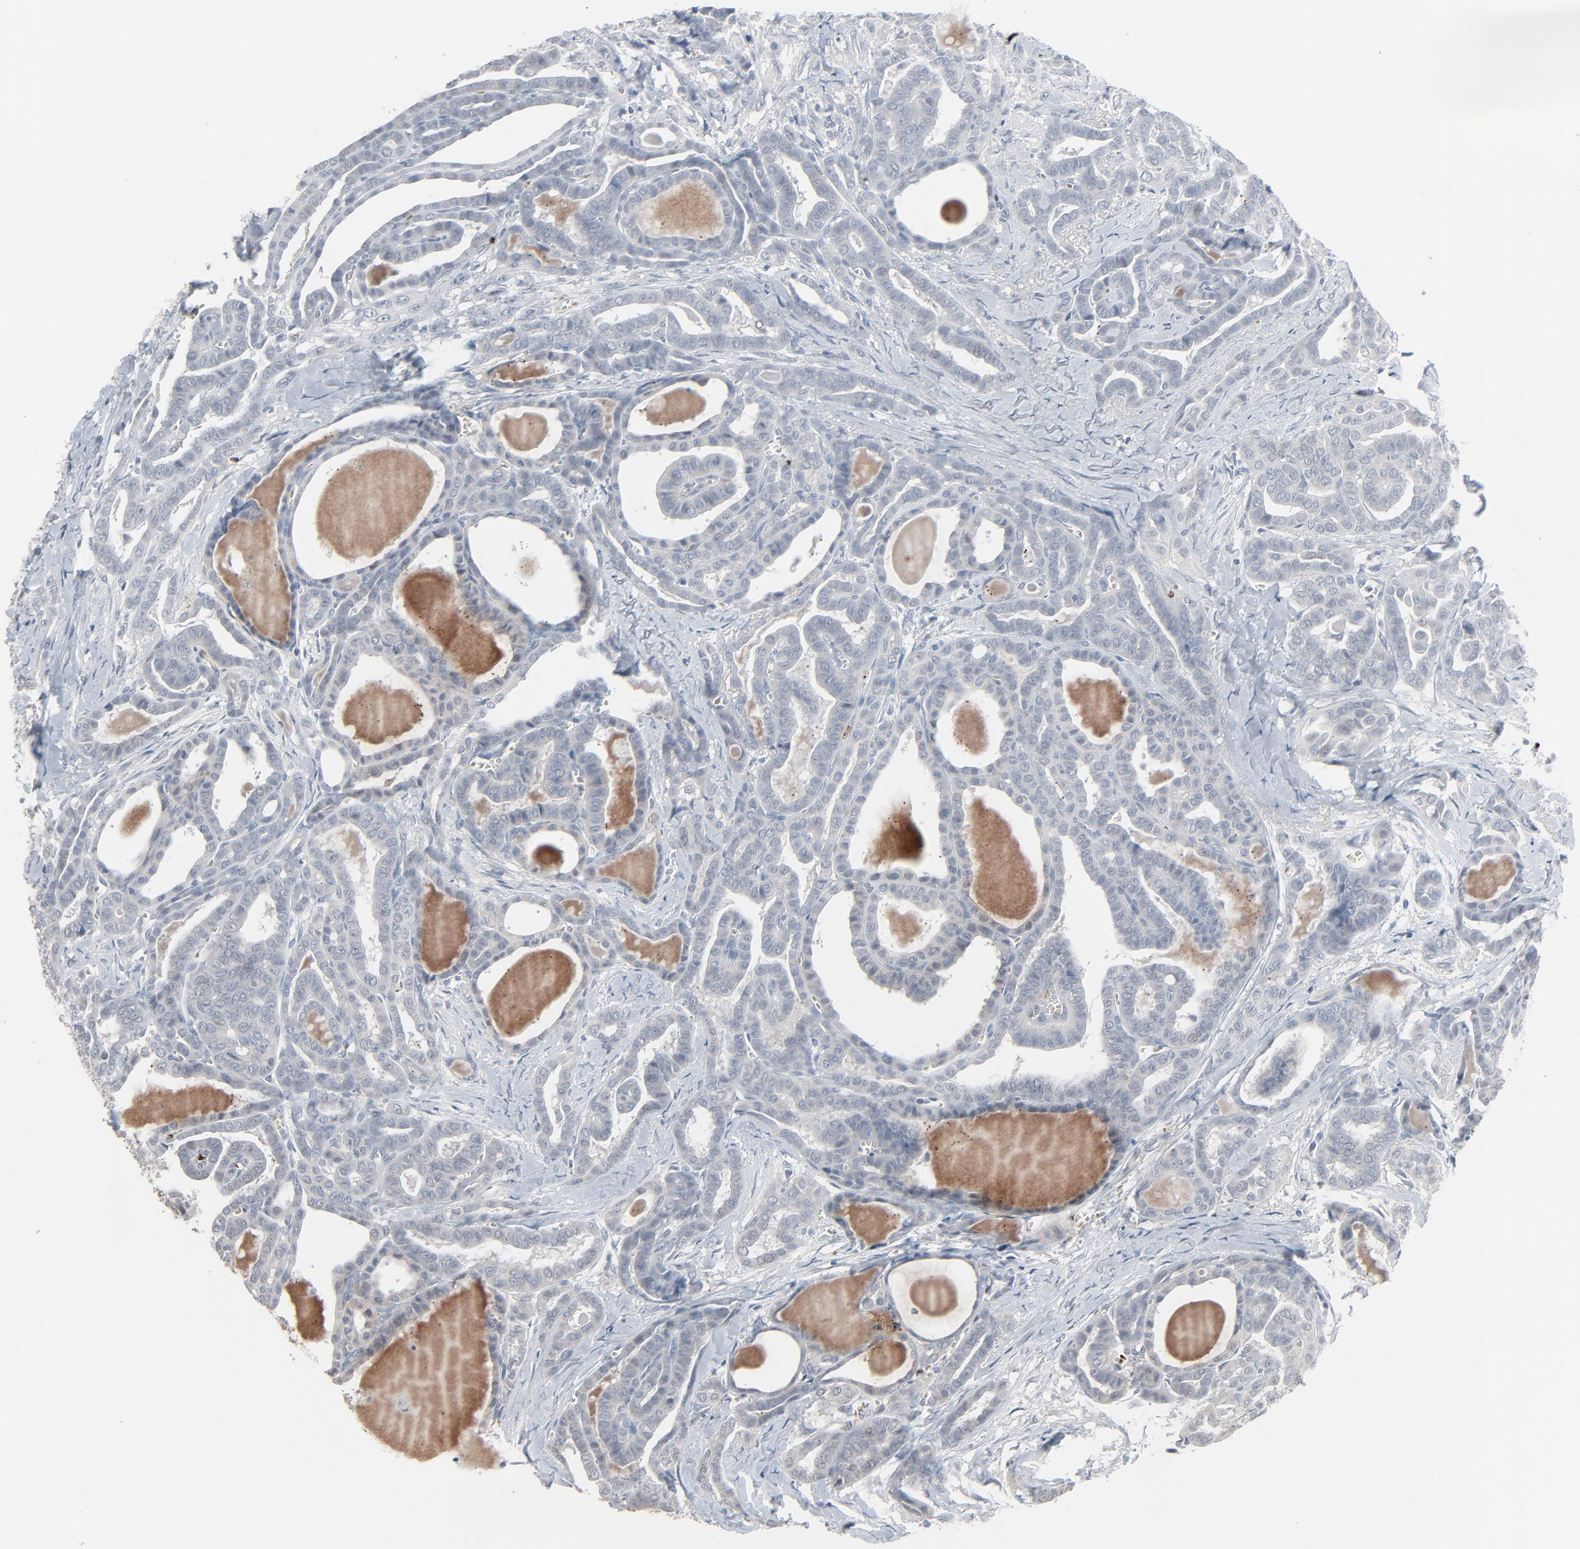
{"staining": {"intensity": "negative", "quantity": "none", "location": "none"}, "tissue": "thyroid cancer", "cell_type": "Tumor cells", "image_type": "cancer", "snomed": [{"axis": "morphology", "description": "Carcinoma, NOS"}, {"axis": "topography", "description": "Thyroid gland"}], "caption": "An immunohistochemistry image of thyroid carcinoma is shown. There is no staining in tumor cells of thyroid carcinoma.", "gene": "SAGE1", "patient": {"sex": "female", "age": 91}}